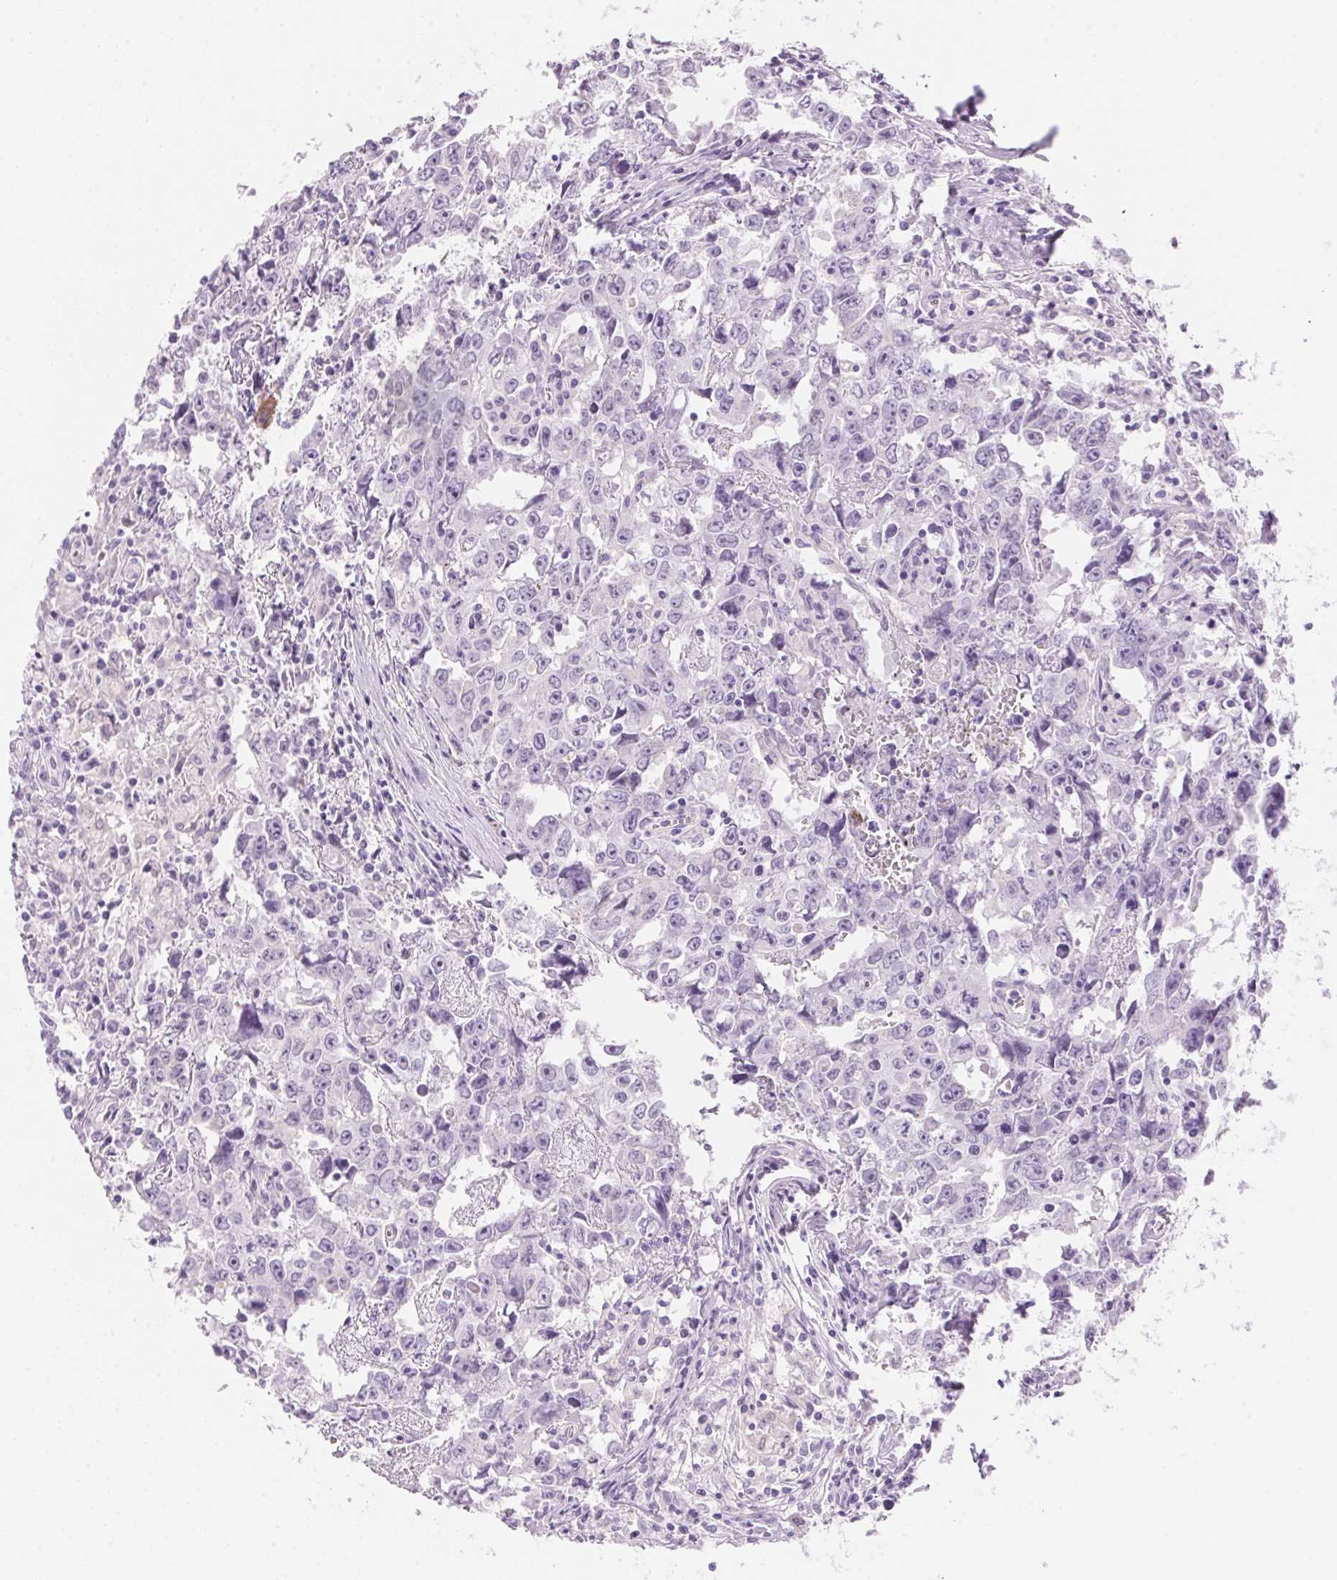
{"staining": {"intensity": "negative", "quantity": "none", "location": "none"}, "tissue": "testis cancer", "cell_type": "Tumor cells", "image_type": "cancer", "snomed": [{"axis": "morphology", "description": "Carcinoma, Embryonal, NOS"}, {"axis": "topography", "description": "Testis"}], "caption": "Testis cancer (embryonal carcinoma) stained for a protein using immunohistochemistry demonstrates no expression tumor cells.", "gene": "DHCR24", "patient": {"sex": "male", "age": 22}}